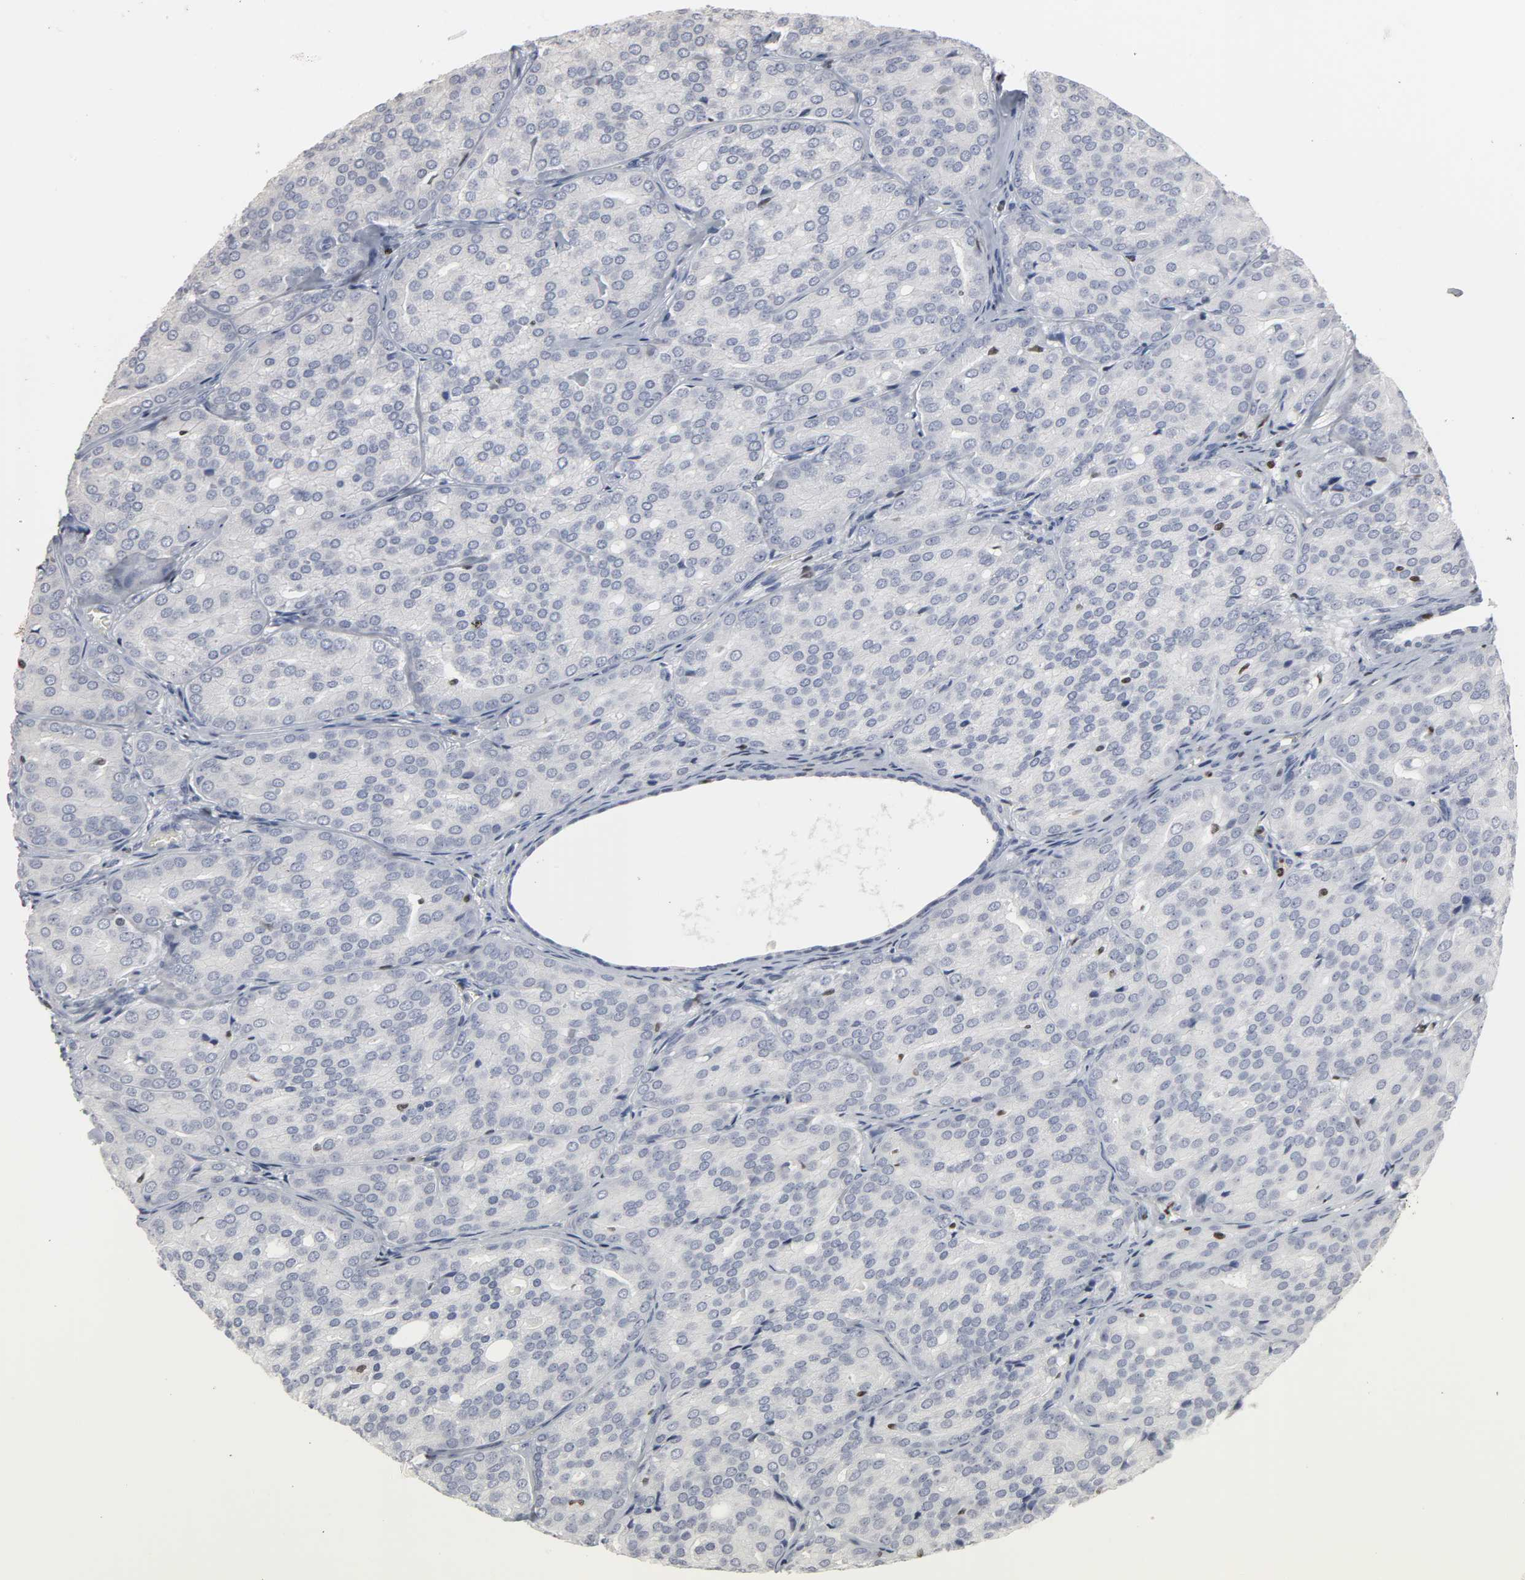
{"staining": {"intensity": "negative", "quantity": "none", "location": "none"}, "tissue": "prostate cancer", "cell_type": "Tumor cells", "image_type": "cancer", "snomed": [{"axis": "morphology", "description": "Adenocarcinoma, High grade"}, {"axis": "topography", "description": "Prostate"}], "caption": "There is no significant positivity in tumor cells of prostate cancer (adenocarcinoma (high-grade)).", "gene": "SPI1", "patient": {"sex": "male", "age": 64}}